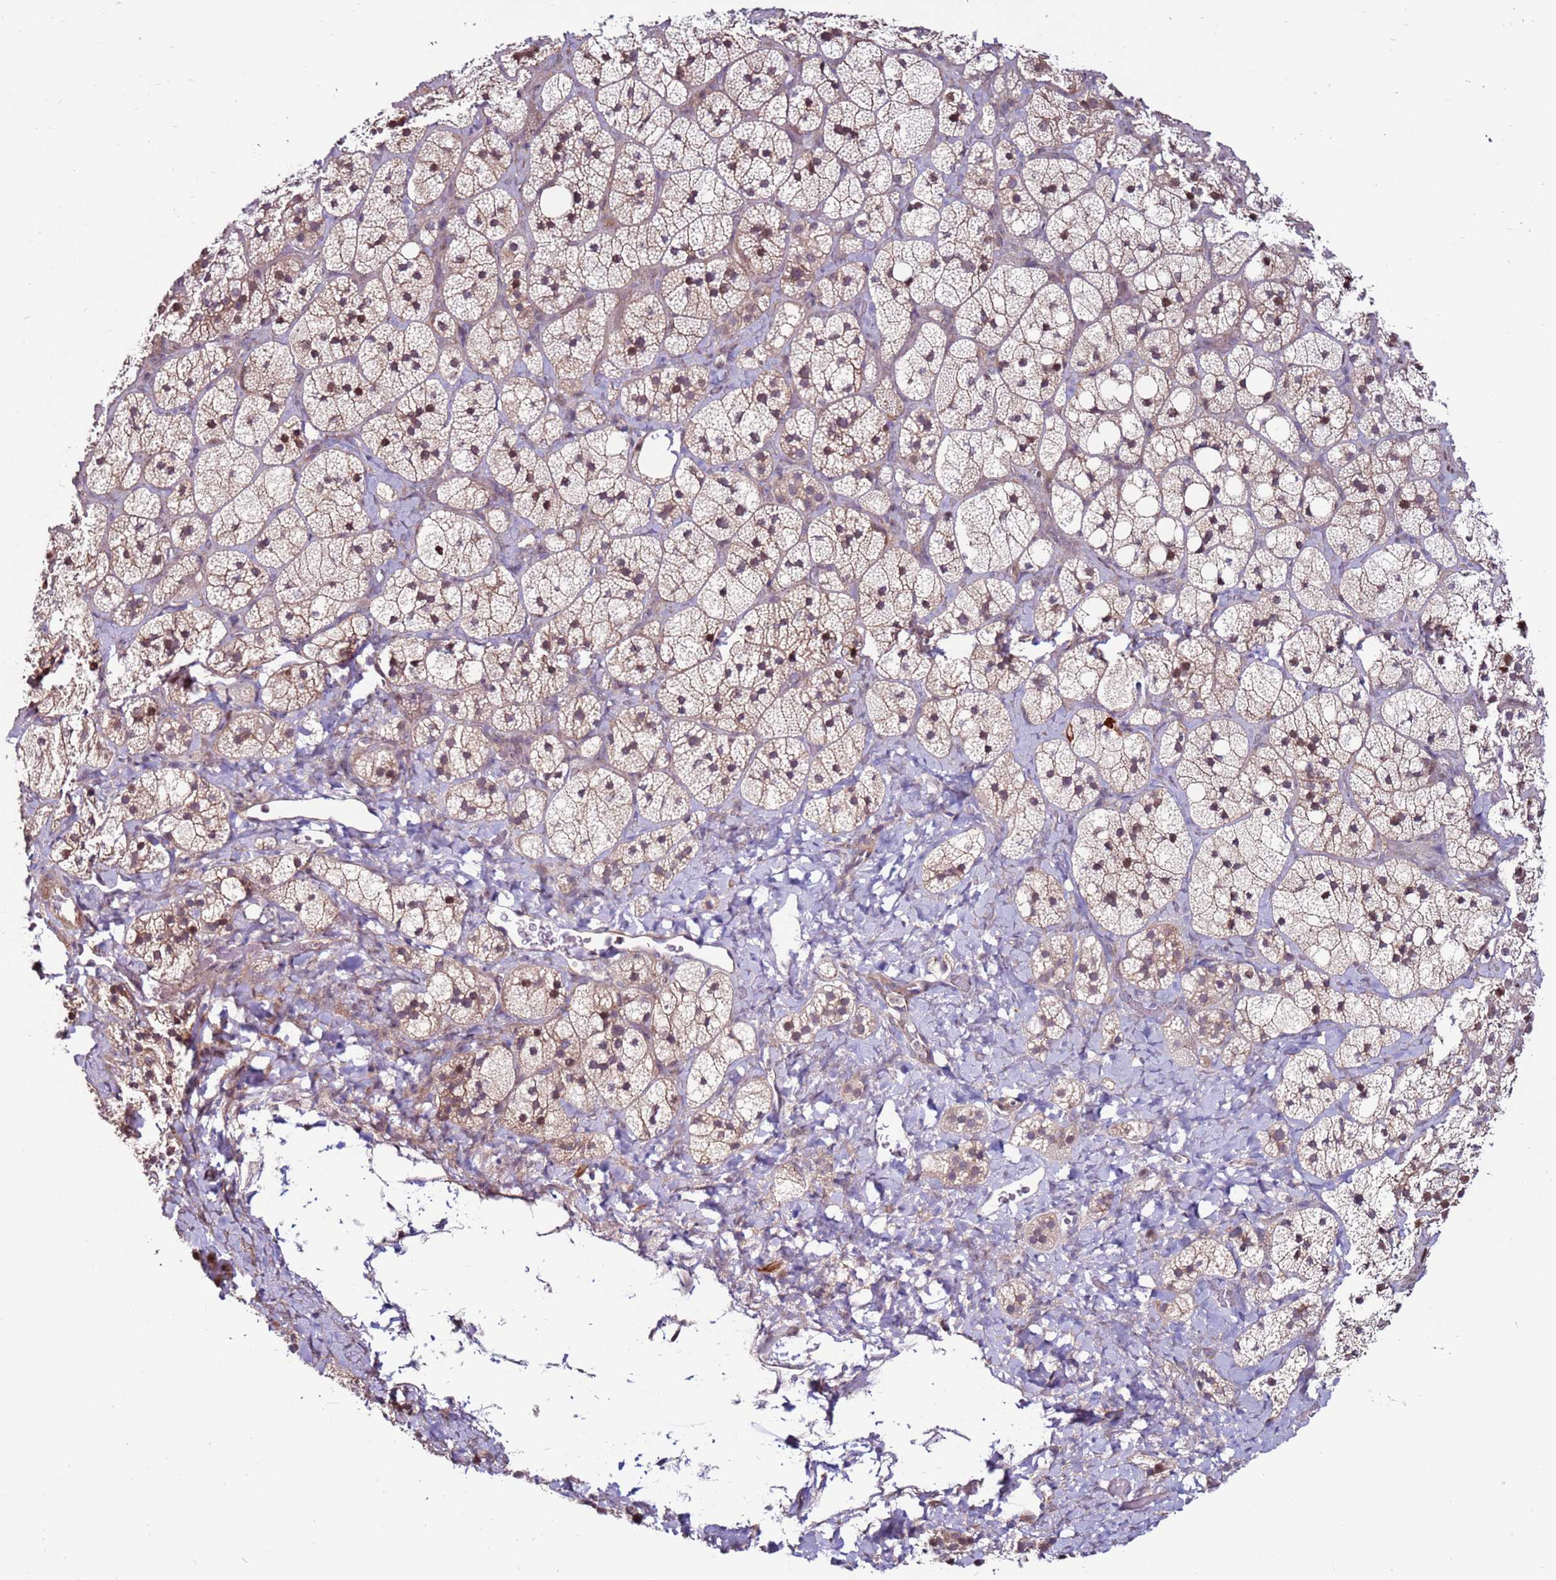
{"staining": {"intensity": "moderate", "quantity": ">75%", "location": "nuclear"}, "tissue": "adrenal gland", "cell_type": "Glandular cells", "image_type": "normal", "snomed": [{"axis": "morphology", "description": "Normal tissue, NOS"}, {"axis": "topography", "description": "Adrenal gland"}], "caption": "Glandular cells display medium levels of moderate nuclear staining in approximately >75% of cells in normal human adrenal gland.", "gene": "KPNA4", "patient": {"sex": "male", "age": 61}}